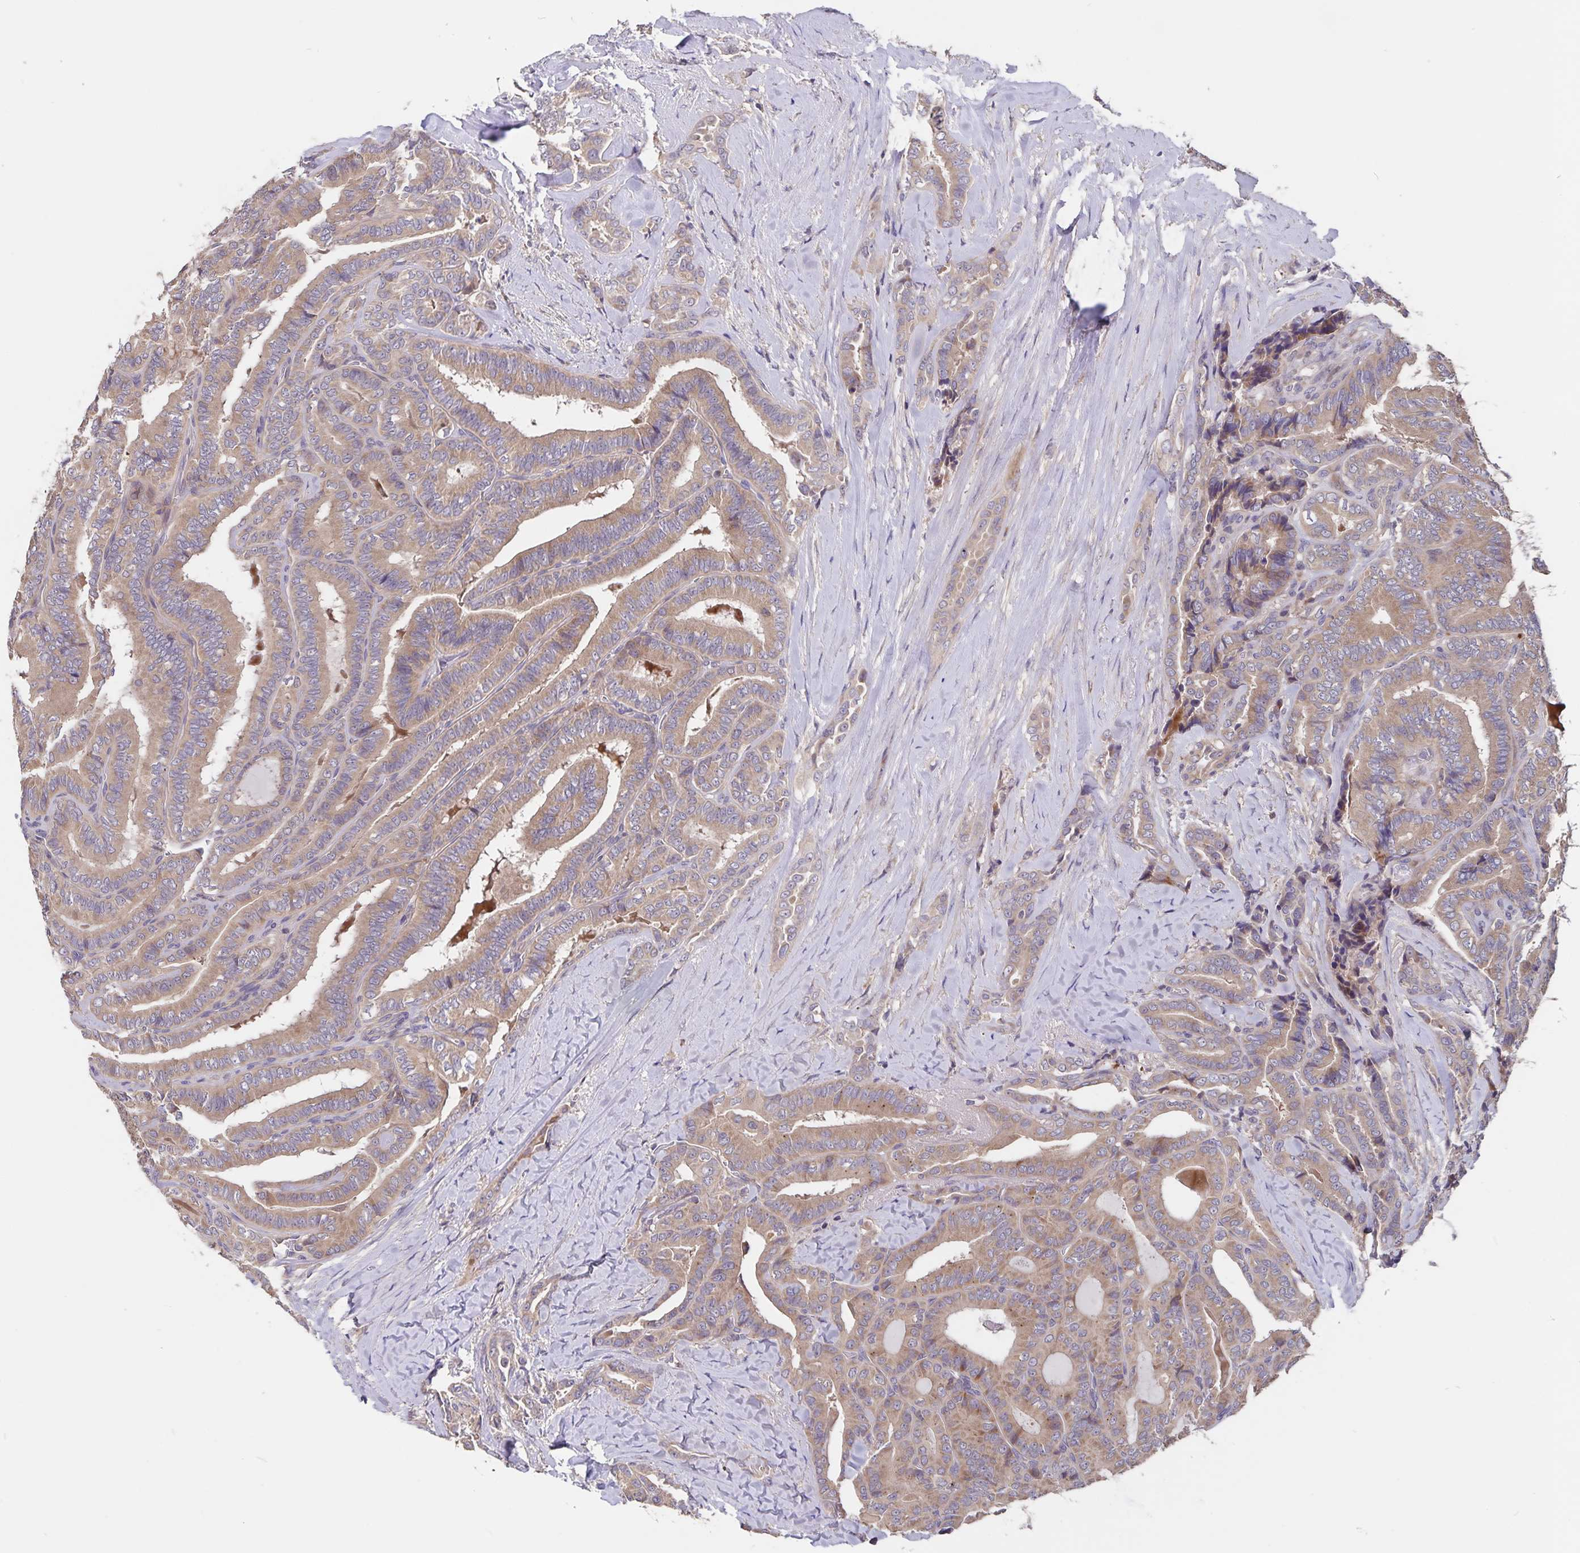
{"staining": {"intensity": "weak", "quantity": ">75%", "location": "cytoplasmic/membranous"}, "tissue": "thyroid cancer", "cell_type": "Tumor cells", "image_type": "cancer", "snomed": [{"axis": "morphology", "description": "Papillary adenocarcinoma, NOS"}, {"axis": "topography", "description": "Thyroid gland"}], "caption": "Thyroid papillary adenocarcinoma stained with immunohistochemistry reveals weak cytoplasmic/membranous positivity in approximately >75% of tumor cells. (DAB (3,3'-diaminobenzidine) IHC with brightfield microscopy, high magnification).", "gene": "FBXL16", "patient": {"sex": "male", "age": 61}}